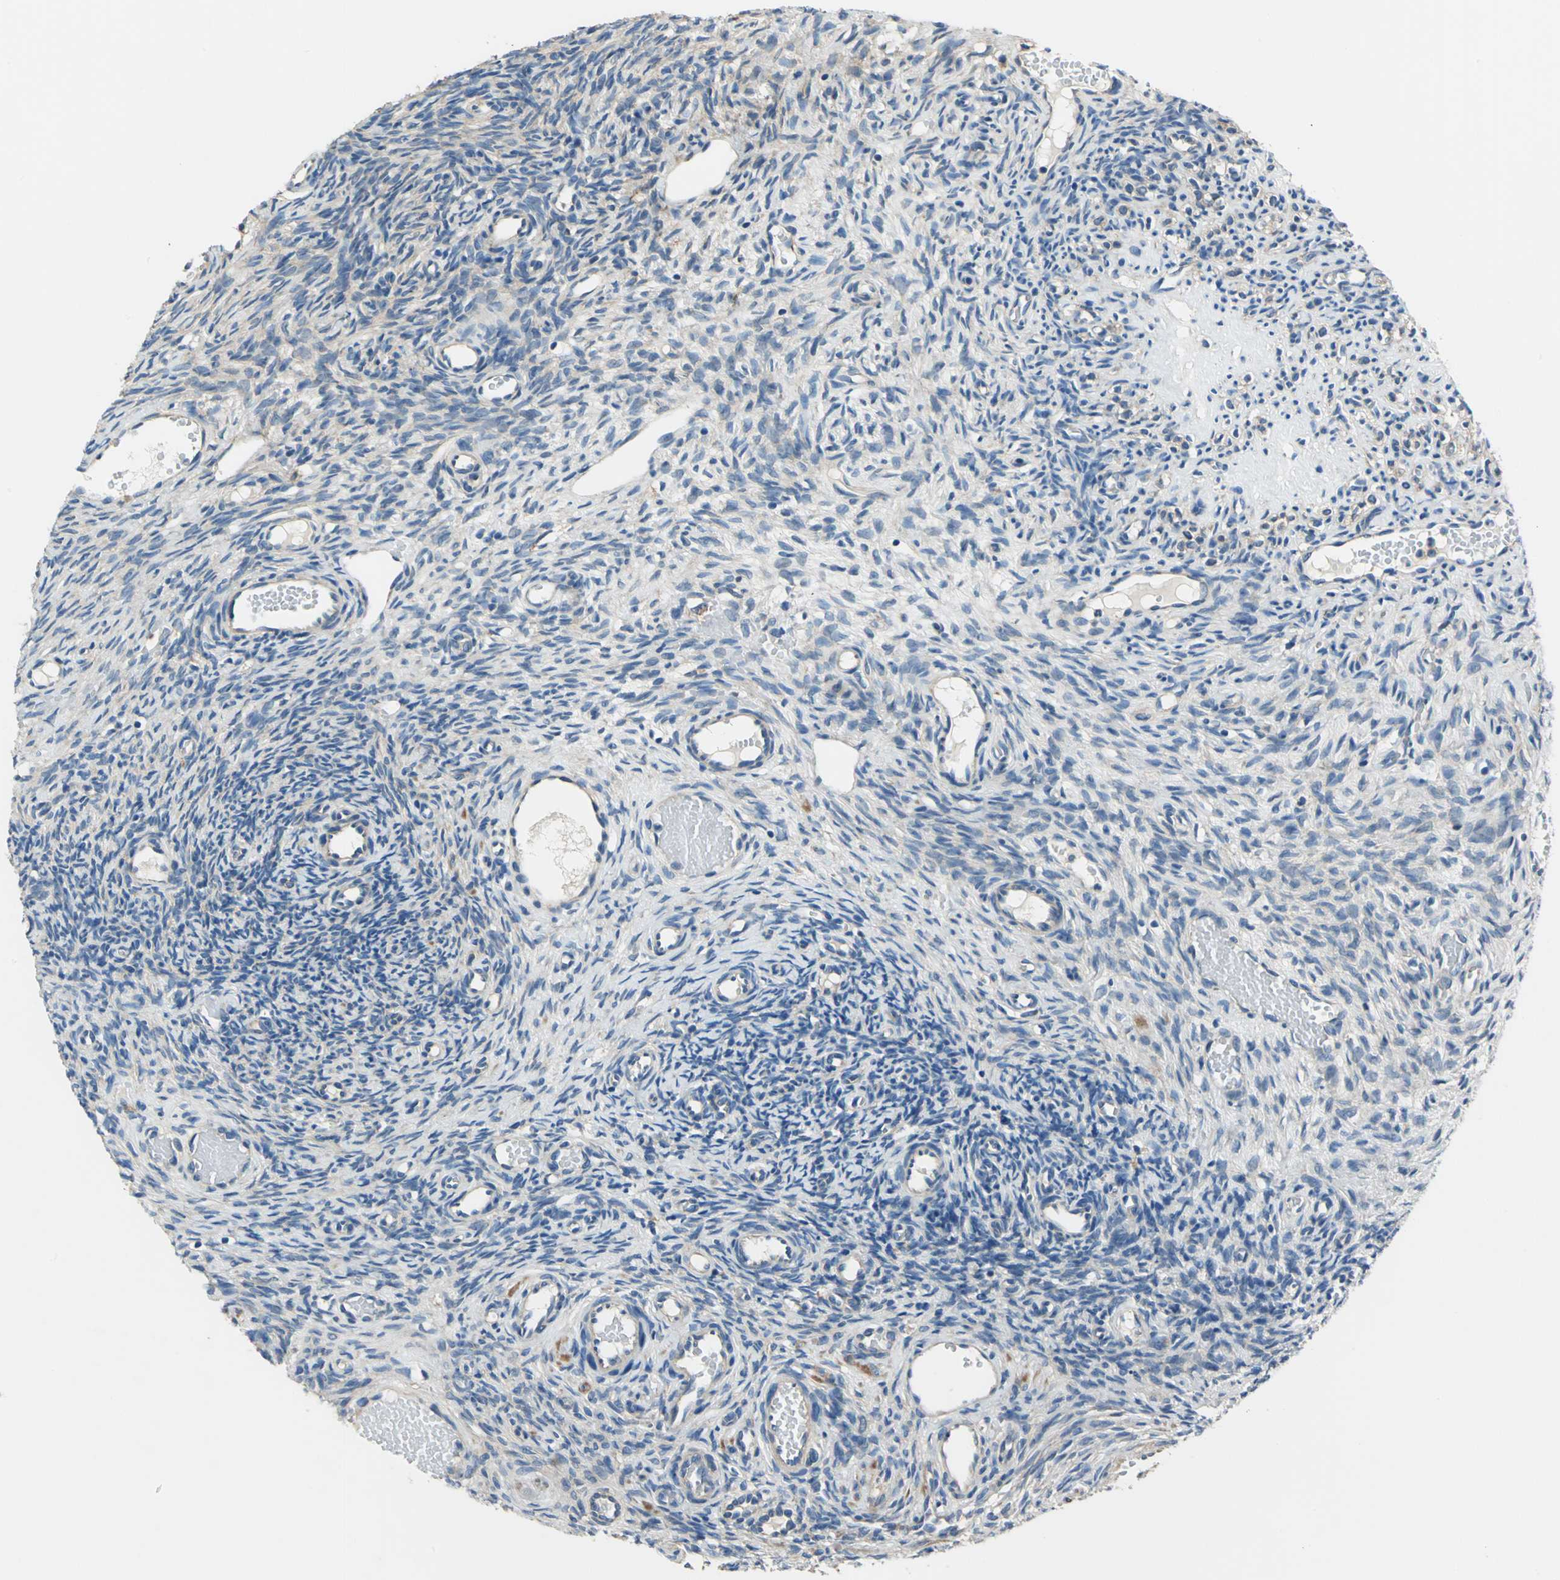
{"staining": {"intensity": "weak", "quantity": "25%-75%", "location": "cytoplasmic/membranous"}, "tissue": "ovary", "cell_type": "Ovarian stroma cells", "image_type": "normal", "snomed": [{"axis": "morphology", "description": "Normal tissue, NOS"}, {"axis": "topography", "description": "Ovary"}], "caption": "Human ovary stained for a protein (brown) displays weak cytoplasmic/membranous positive staining in approximately 25%-75% of ovarian stroma cells.", "gene": "DDX3X", "patient": {"sex": "female", "age": 35}}